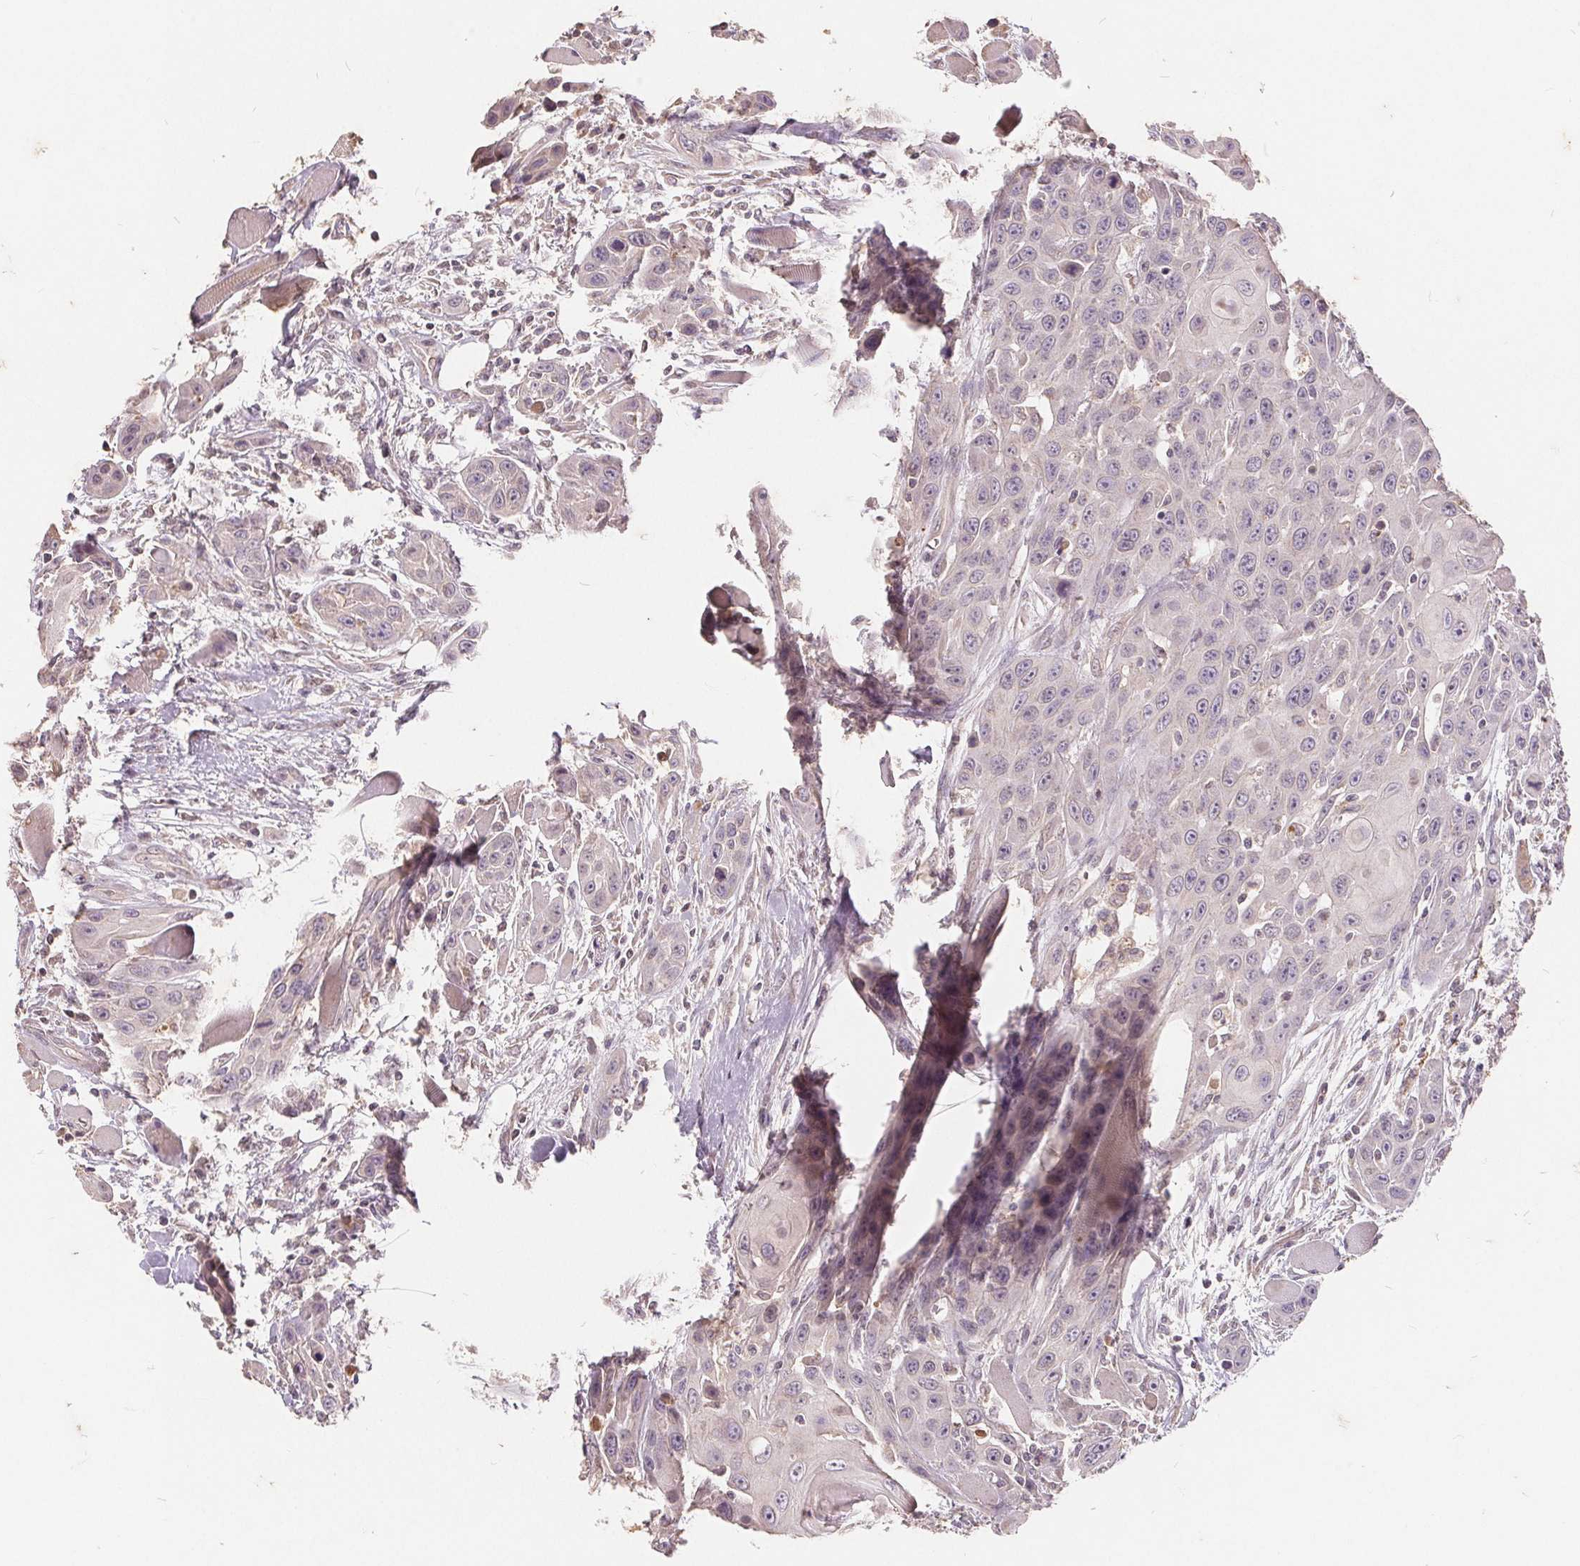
{"staining": {"intensity": "negative", "quantity": "none", "location": "none"}, "tissue": "head and neck cancer", "cell_type": "Tumor cells", "image_type": "cancer", "snomed": [{"axis": "morphology", "description": "Squamous cell carcinoma, NOS"}, {"axis": "topography", "description": "Head-Neck"}], "caption": "Head and neck cancer (squamous cell carcinoma) stained for a protein using immunohistochemistry (IHC) reveals no expression tumor cells.", "gene": "CDIPT", "patient": {"sex": "female", "age": 80}}